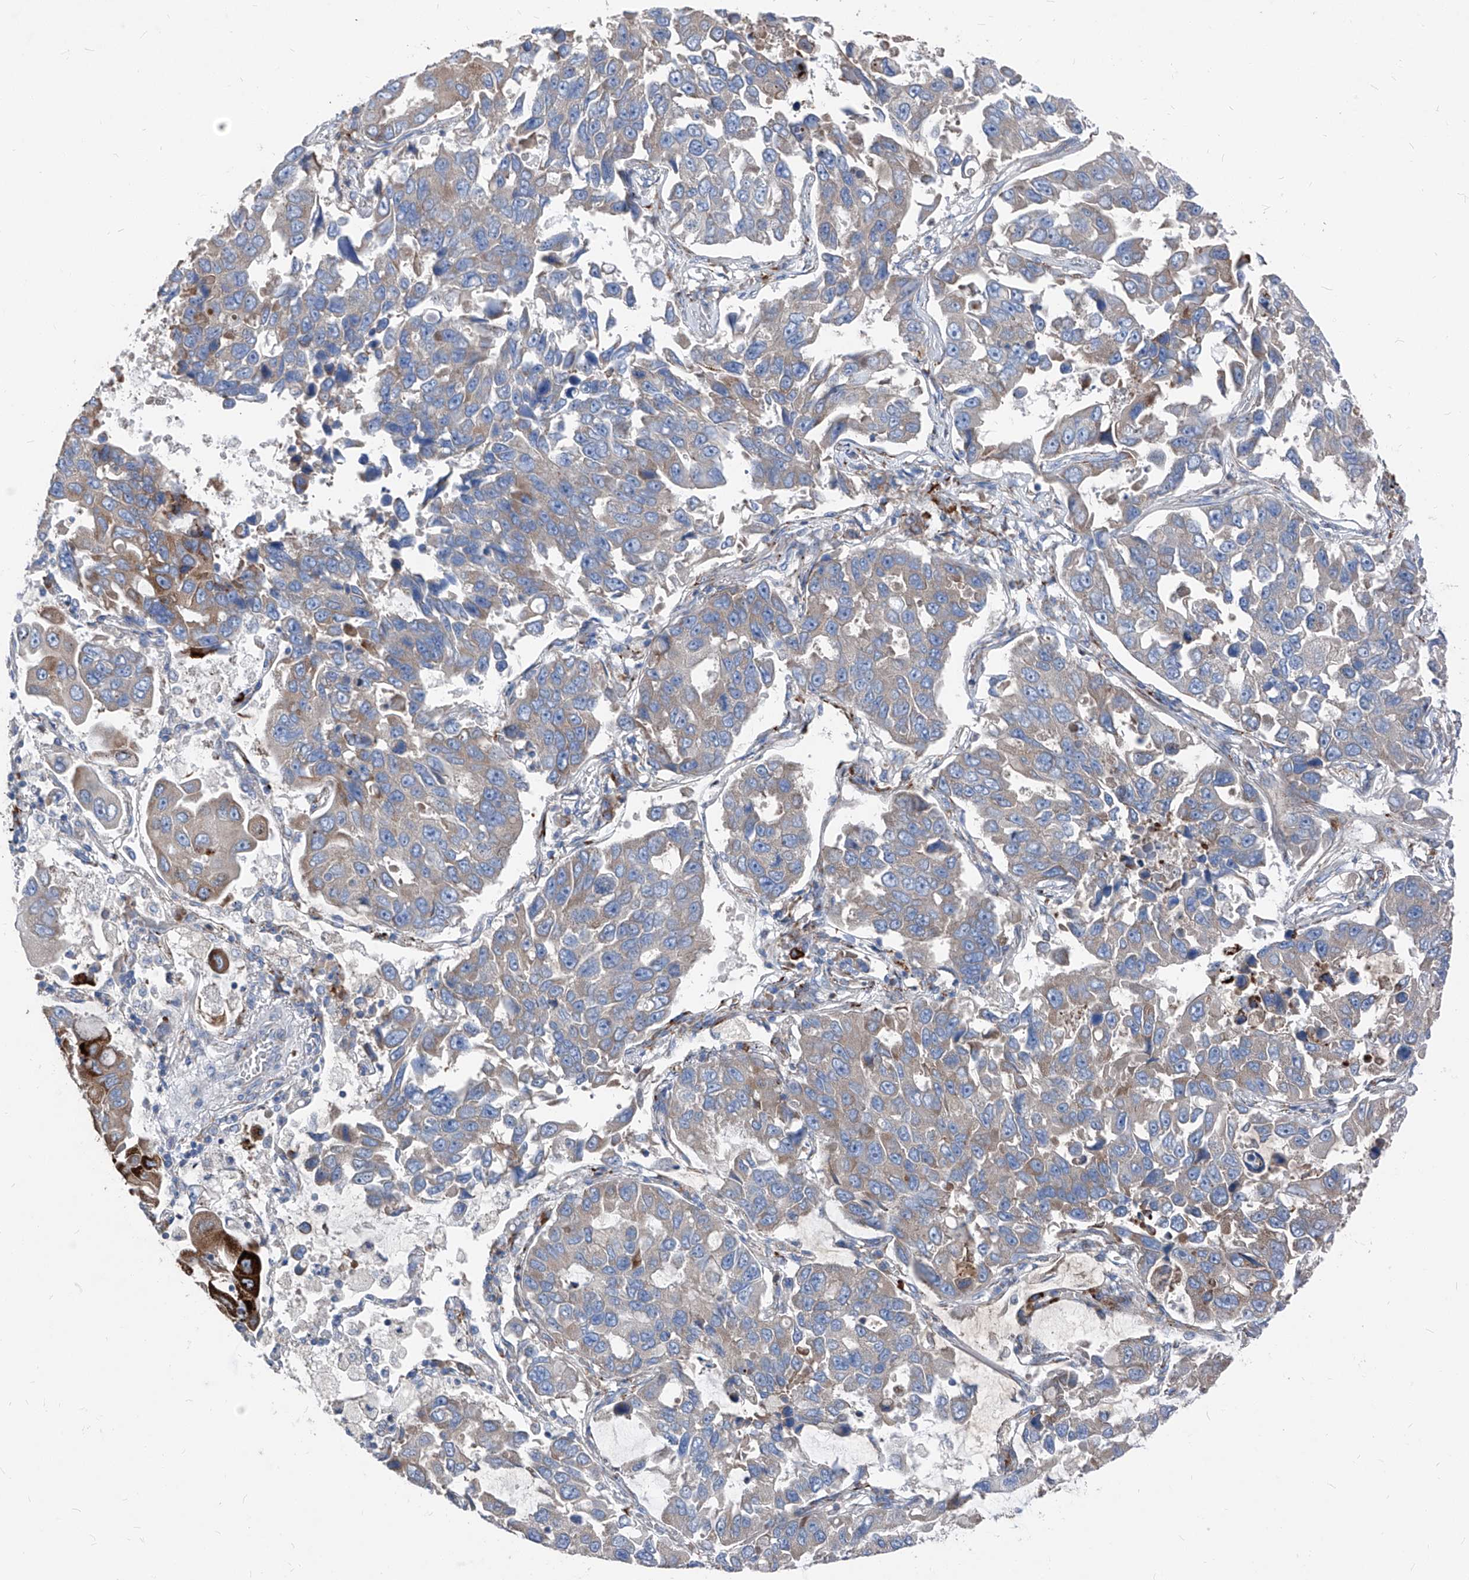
{"staining": {"intensity": "moderate", "quantity": "<25%", "location": "cytoplasmic/membranous"}, "tissue": "lung cancer", "cell_type": "Tumor cells", "image_type": "cancer", "snomed": [{"axis": "morphology", "description": "Adenocarcinoma, NOS"}, {"axis": "topography", "description": "Lung"}], "caption": "High-magnification brightfield microscopy of adenocarcinoma (lung) stained with DAB (3,3'-diaminobenzidine) (brown) and counterstained with hematoxylin (blue). tumor cells exhibit moderate cytoplasmic/membranous staining is present in about<25% of cells.", "gene": "IFI27", "patient": {"sex": "male", "age": 64}}